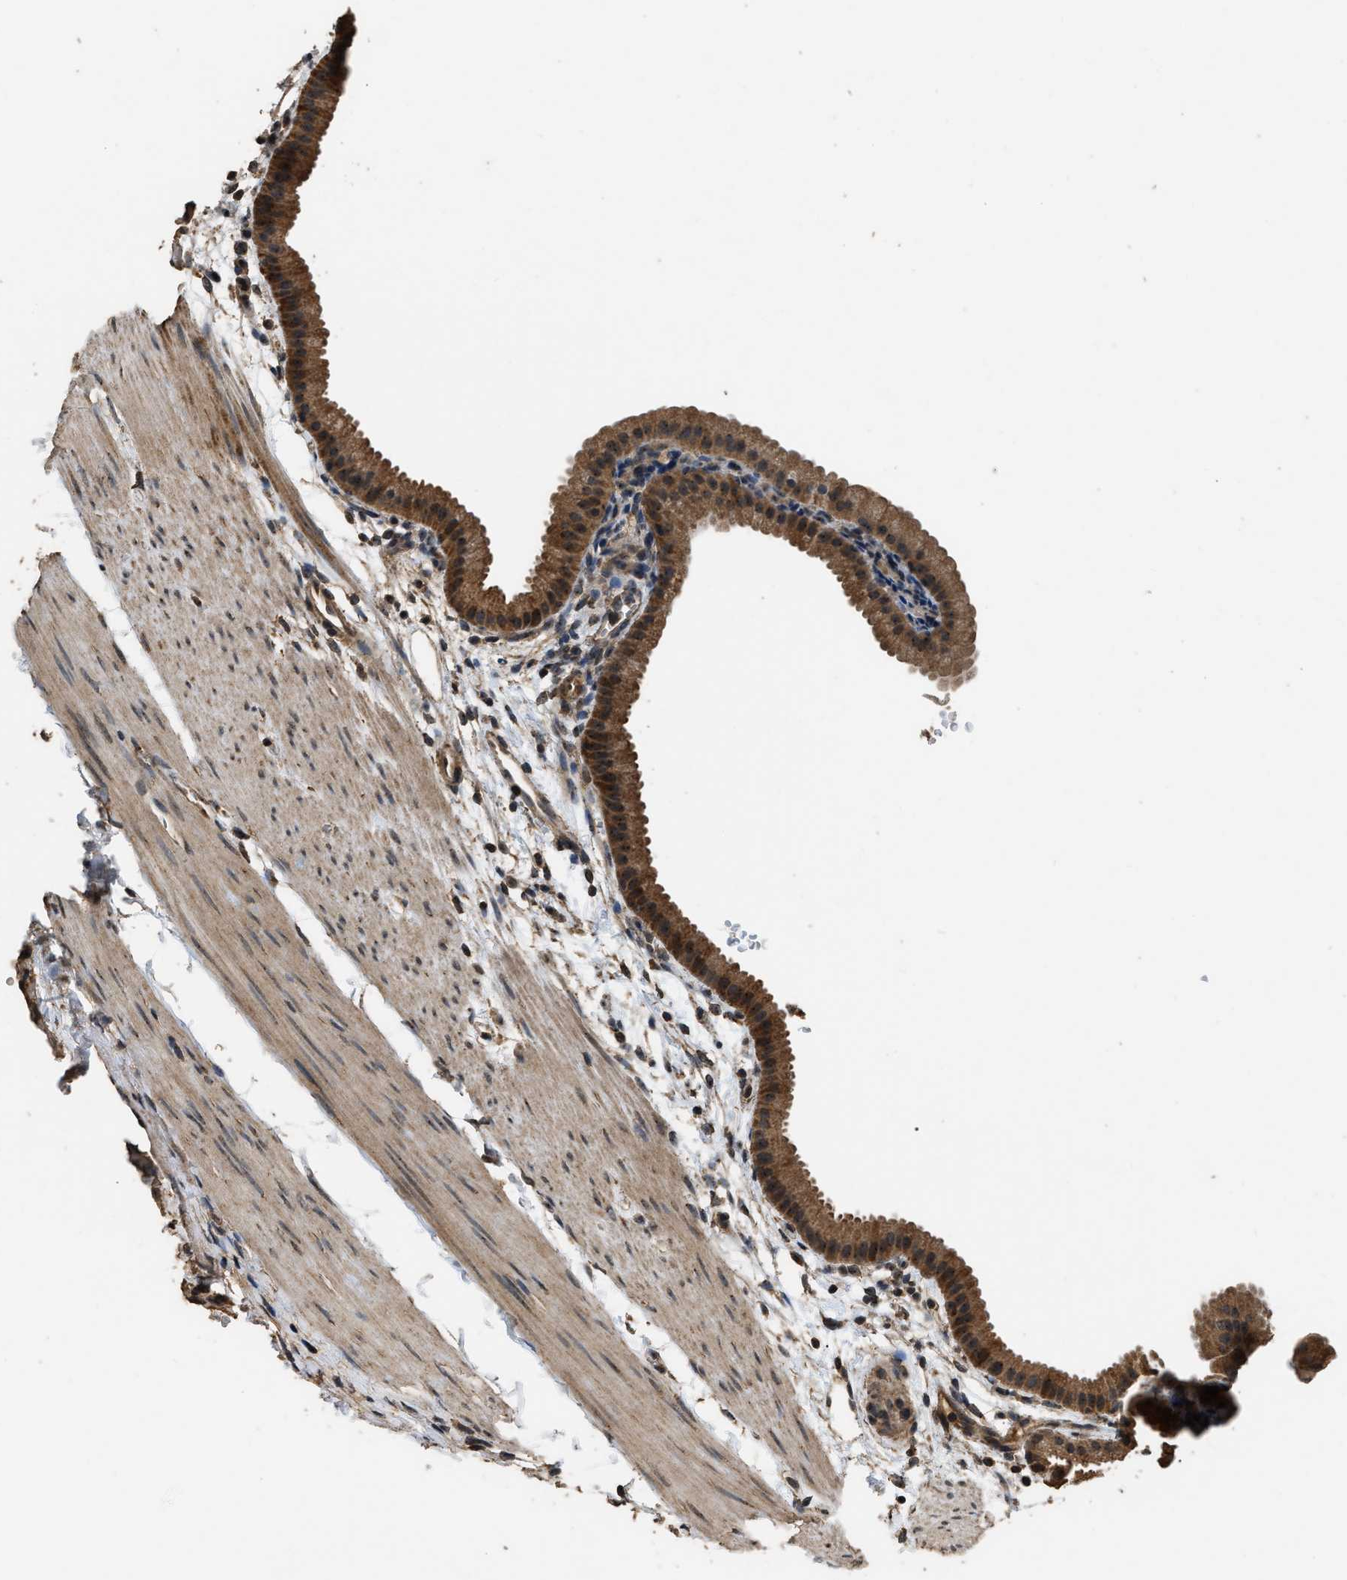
{"staining": {"intensity": "moderate", "quantity": ">75%", "location": "cytoplasmic/membranous,nuclear"}, "tissue": "gallbladder", "cell_type": "Glandular cells", "image_type": "normal", "snomed": [{"axis": "morphology", "description": "Normal tissue, NOS"}, {"axis": "topography", "description": "Gallbladder"}], "caption": "This is an image of IHC staining of normal gallbladder, which shows moderate expression in the cytoplasmic/membranous,nuclear of glandular cells.", "gene": "DENND6B", "patient": {"sex": "female", "age": 64}}